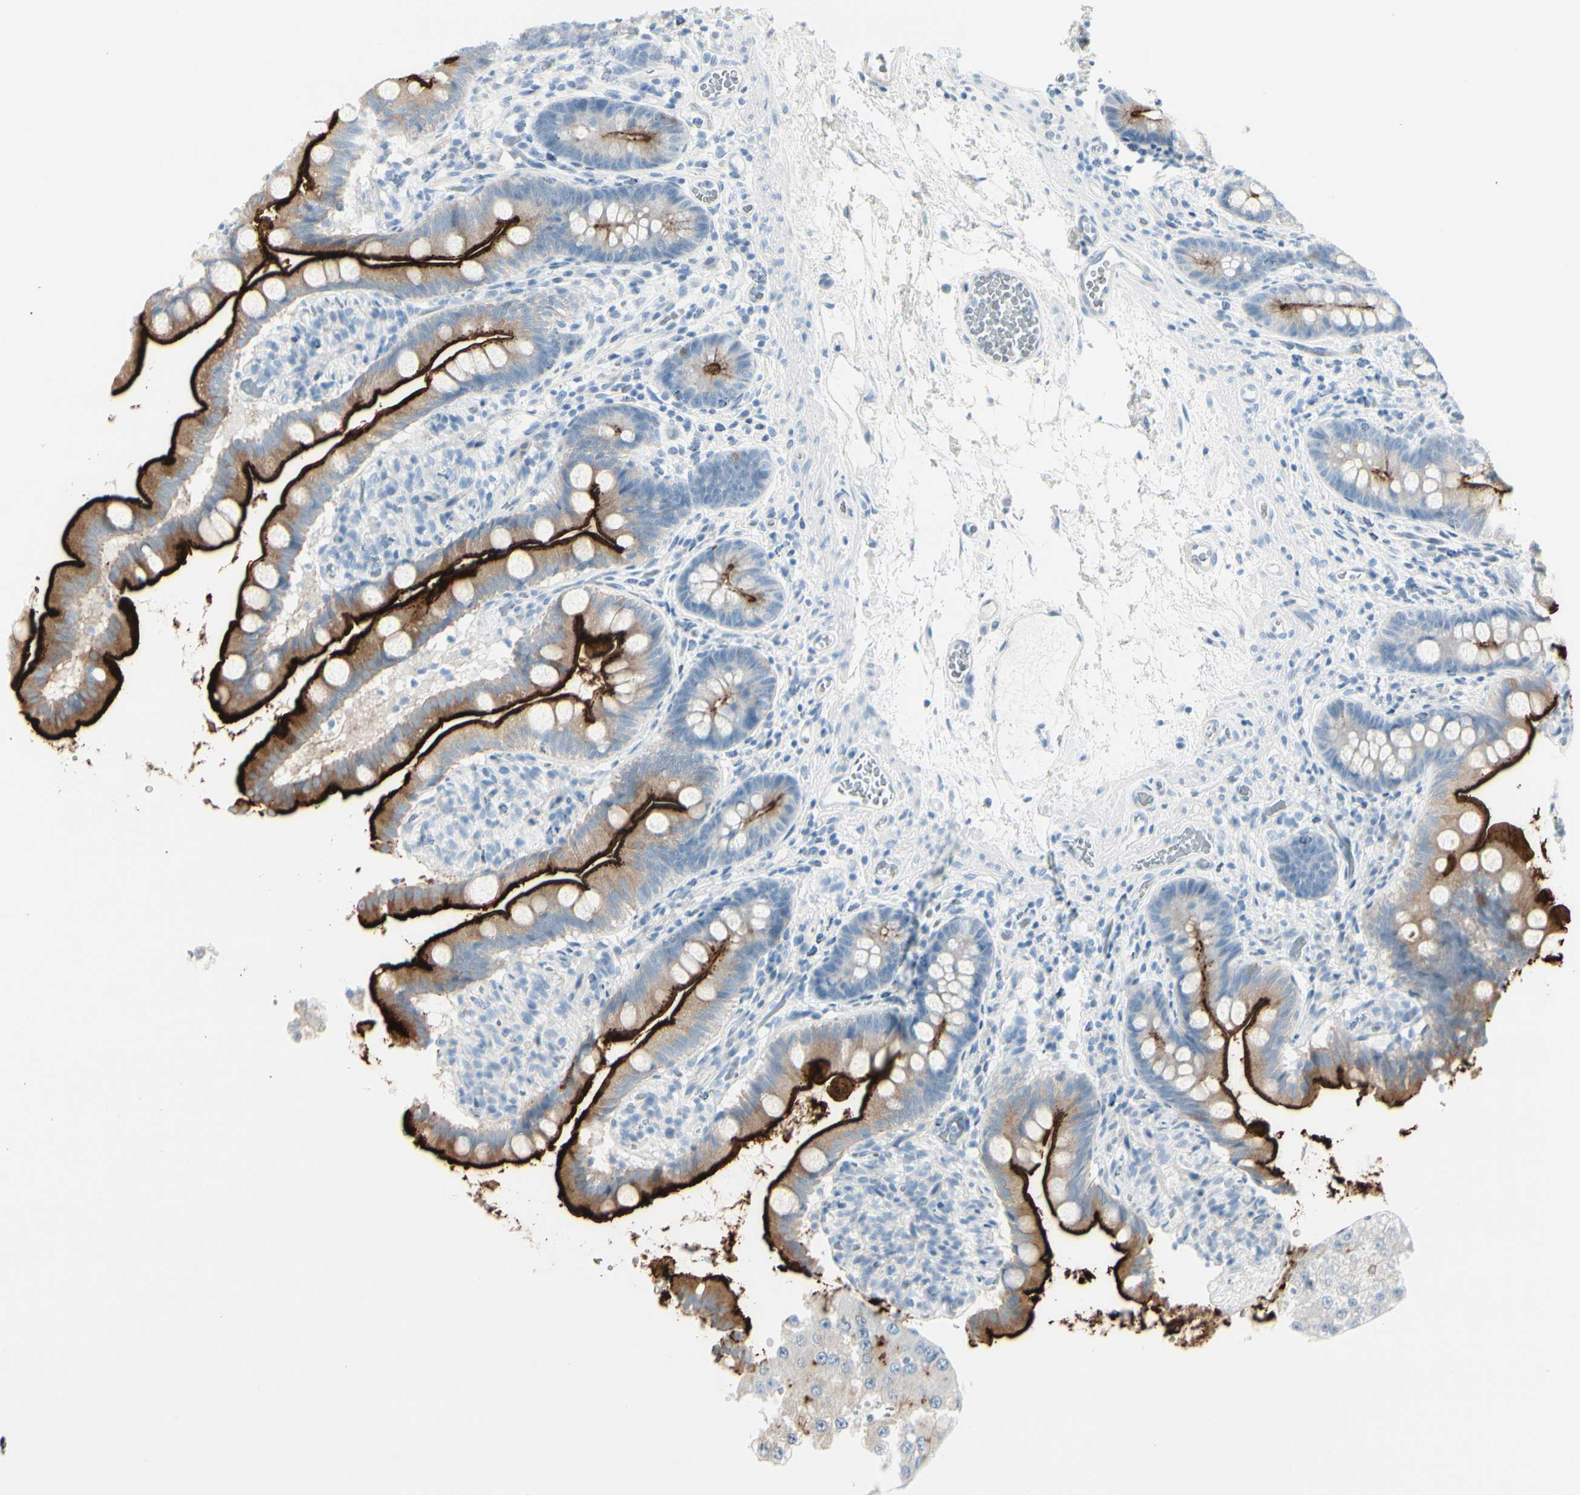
{"staining": {"intensity": "strong", "quantity": ">75%", "location": "cytoplasmic/membranous"}, "tissue": "small intestine", "cell_type": "Glandular cells", "image_type": "normal", "snomed": [{"axis": "morphology", "description": "Normal tissue, NOS"}, {"axis": "topography", "description": "Small intestine"}], "caption": "DAB immunohistochemical staining of unremarkable human small intestine reveals strong cytoplasmic/membranous protein positivity in approximately >75% of glandular cells.", "gene": "CDHR5", "patient": {"sex": "female", "age": 56}}